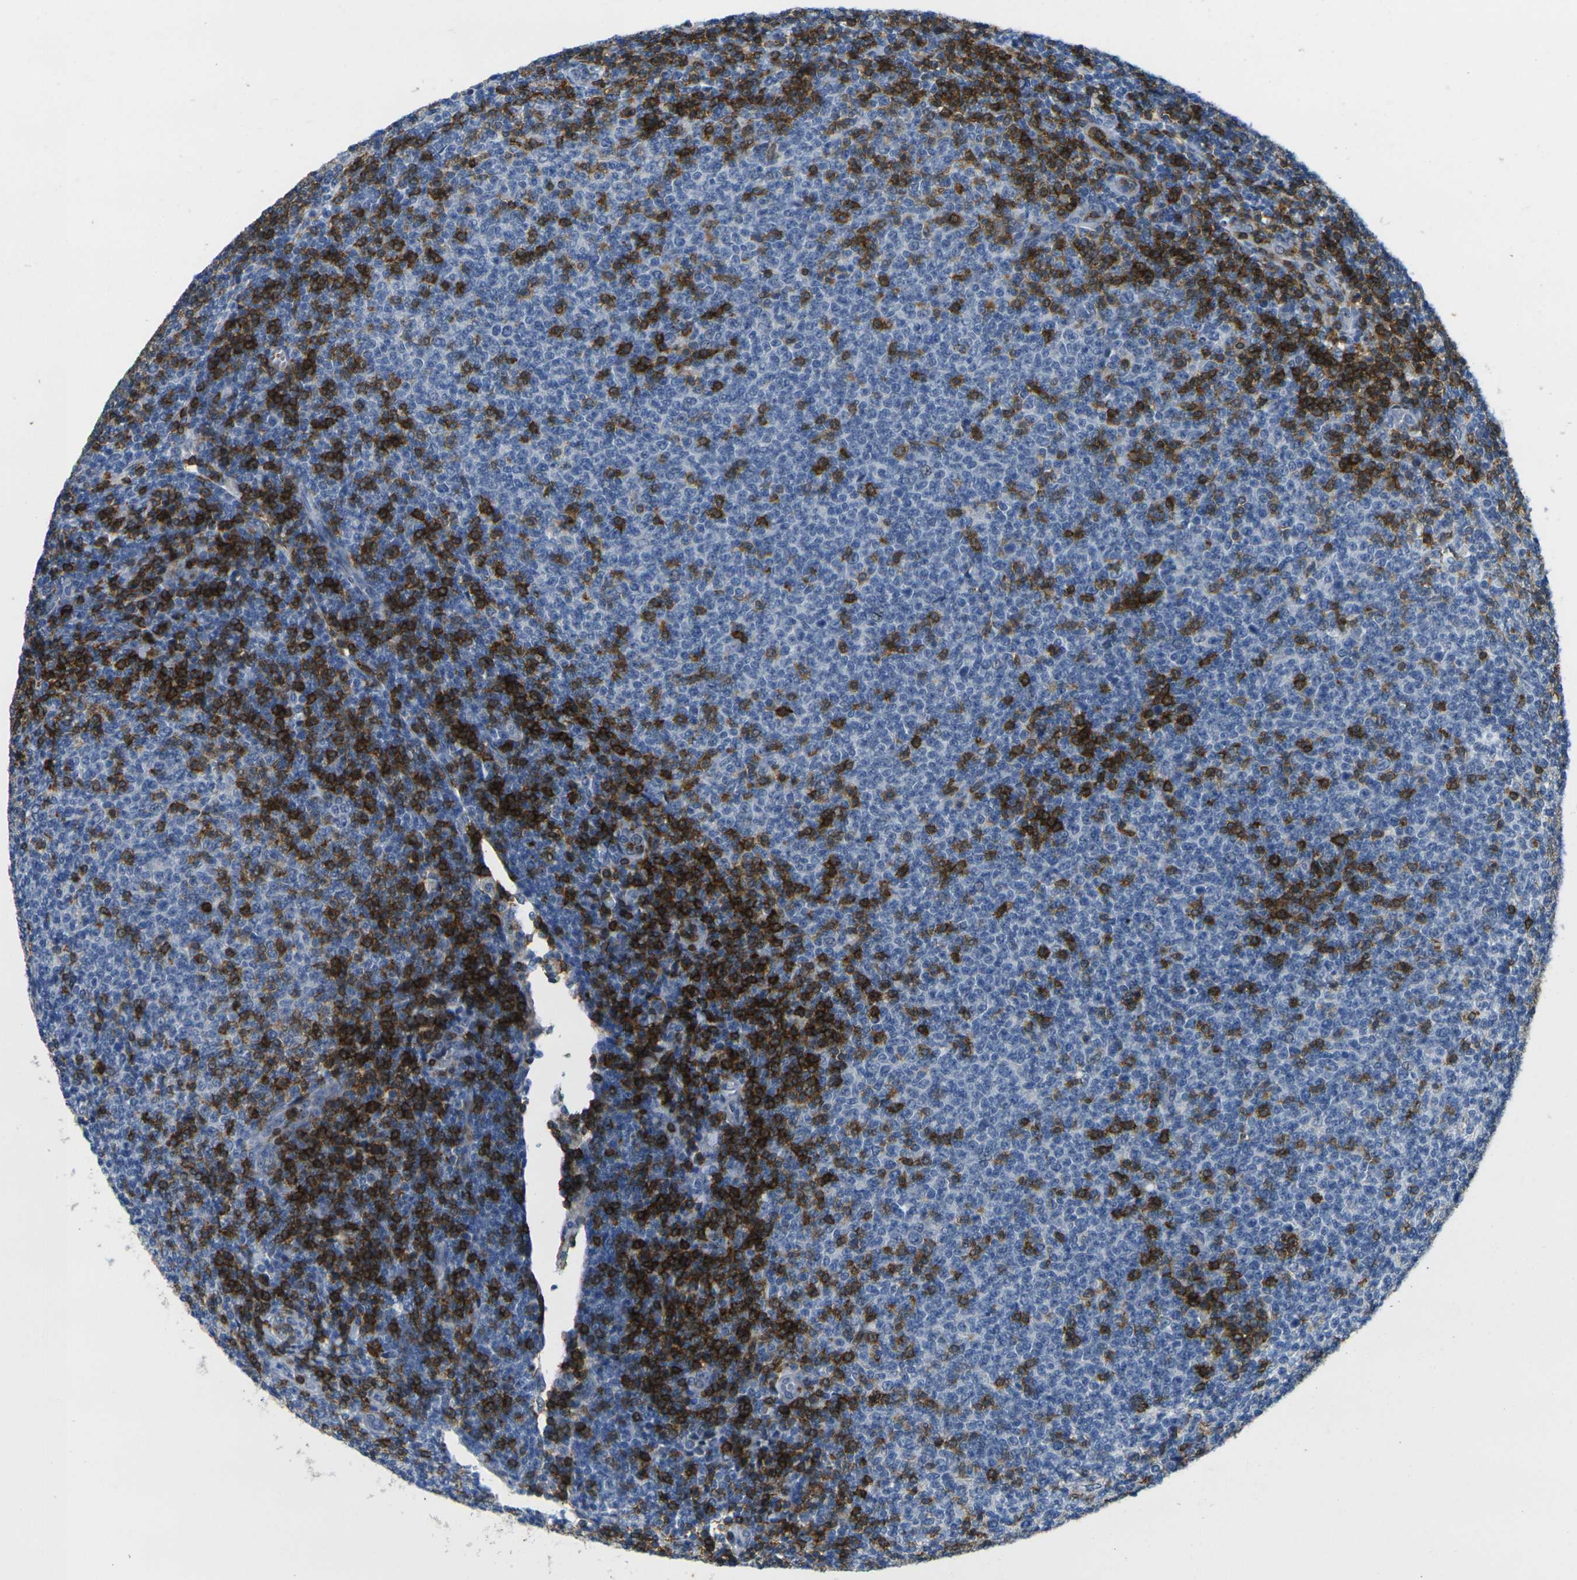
{"staining": {"intensity": "strong", "quantity": "25%-75%", "location": "cytoplasmic/membranous"}, "tissue": "lymphoma", "cell_type": "Tumor cells", "image_type": "cancer", "snomed": [{"axis": "morphology", "description": "Malignant lymphoma, non-Hodgkin's type, Low grade"}, {"axis": "topography", "description": "Lymph node"}], "caption": "Immunohistochemical staining of human malignant lymphoma, non-Hodgkin's type (low-grade) shows high levels of strong cytoplasmic/membranous positivity in approximately 25%-75% of tumor cells.", "gene": "CD3D", "patient": {"sex": "male", "age": 66}}